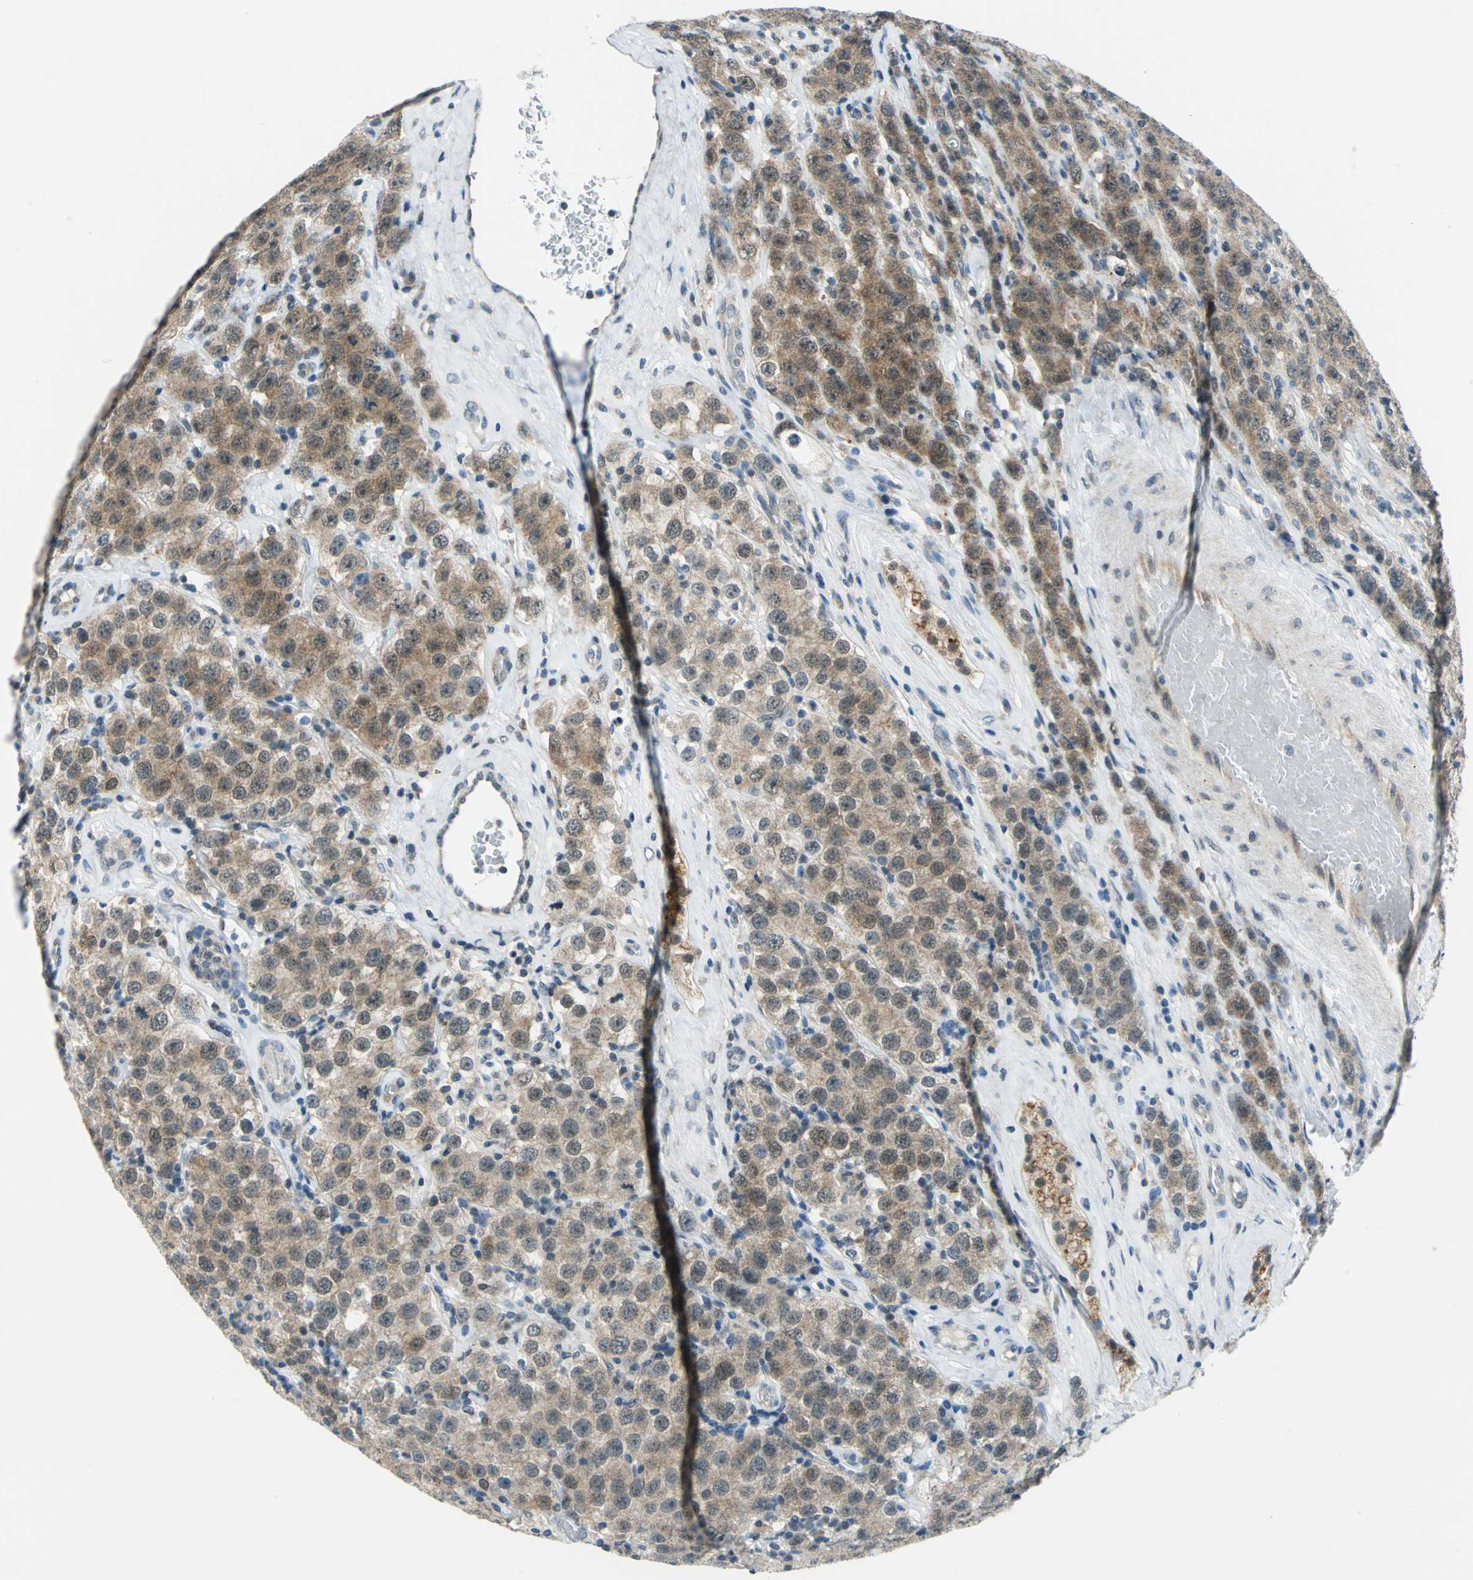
{"staining": {"intensity": "weak", "quantity": ">75%", "location": "cytoplasmic/membranous"}, "tissue": "testis cancer", "cell_type": "Tumor cells", "image_type": "cancer", "snomed": [{"axis": "morphology", "description": "Seminoma, NOS"}, {"axis": "topography", "description": "Testis"}], "caption": "Weak cytoplasmic/membranous protein positivity is present in approximately >75% of tumor cells in testis cancer (seminoma).", "gene": "PIN1", "patient": {"sex": "male", "age": 52}}